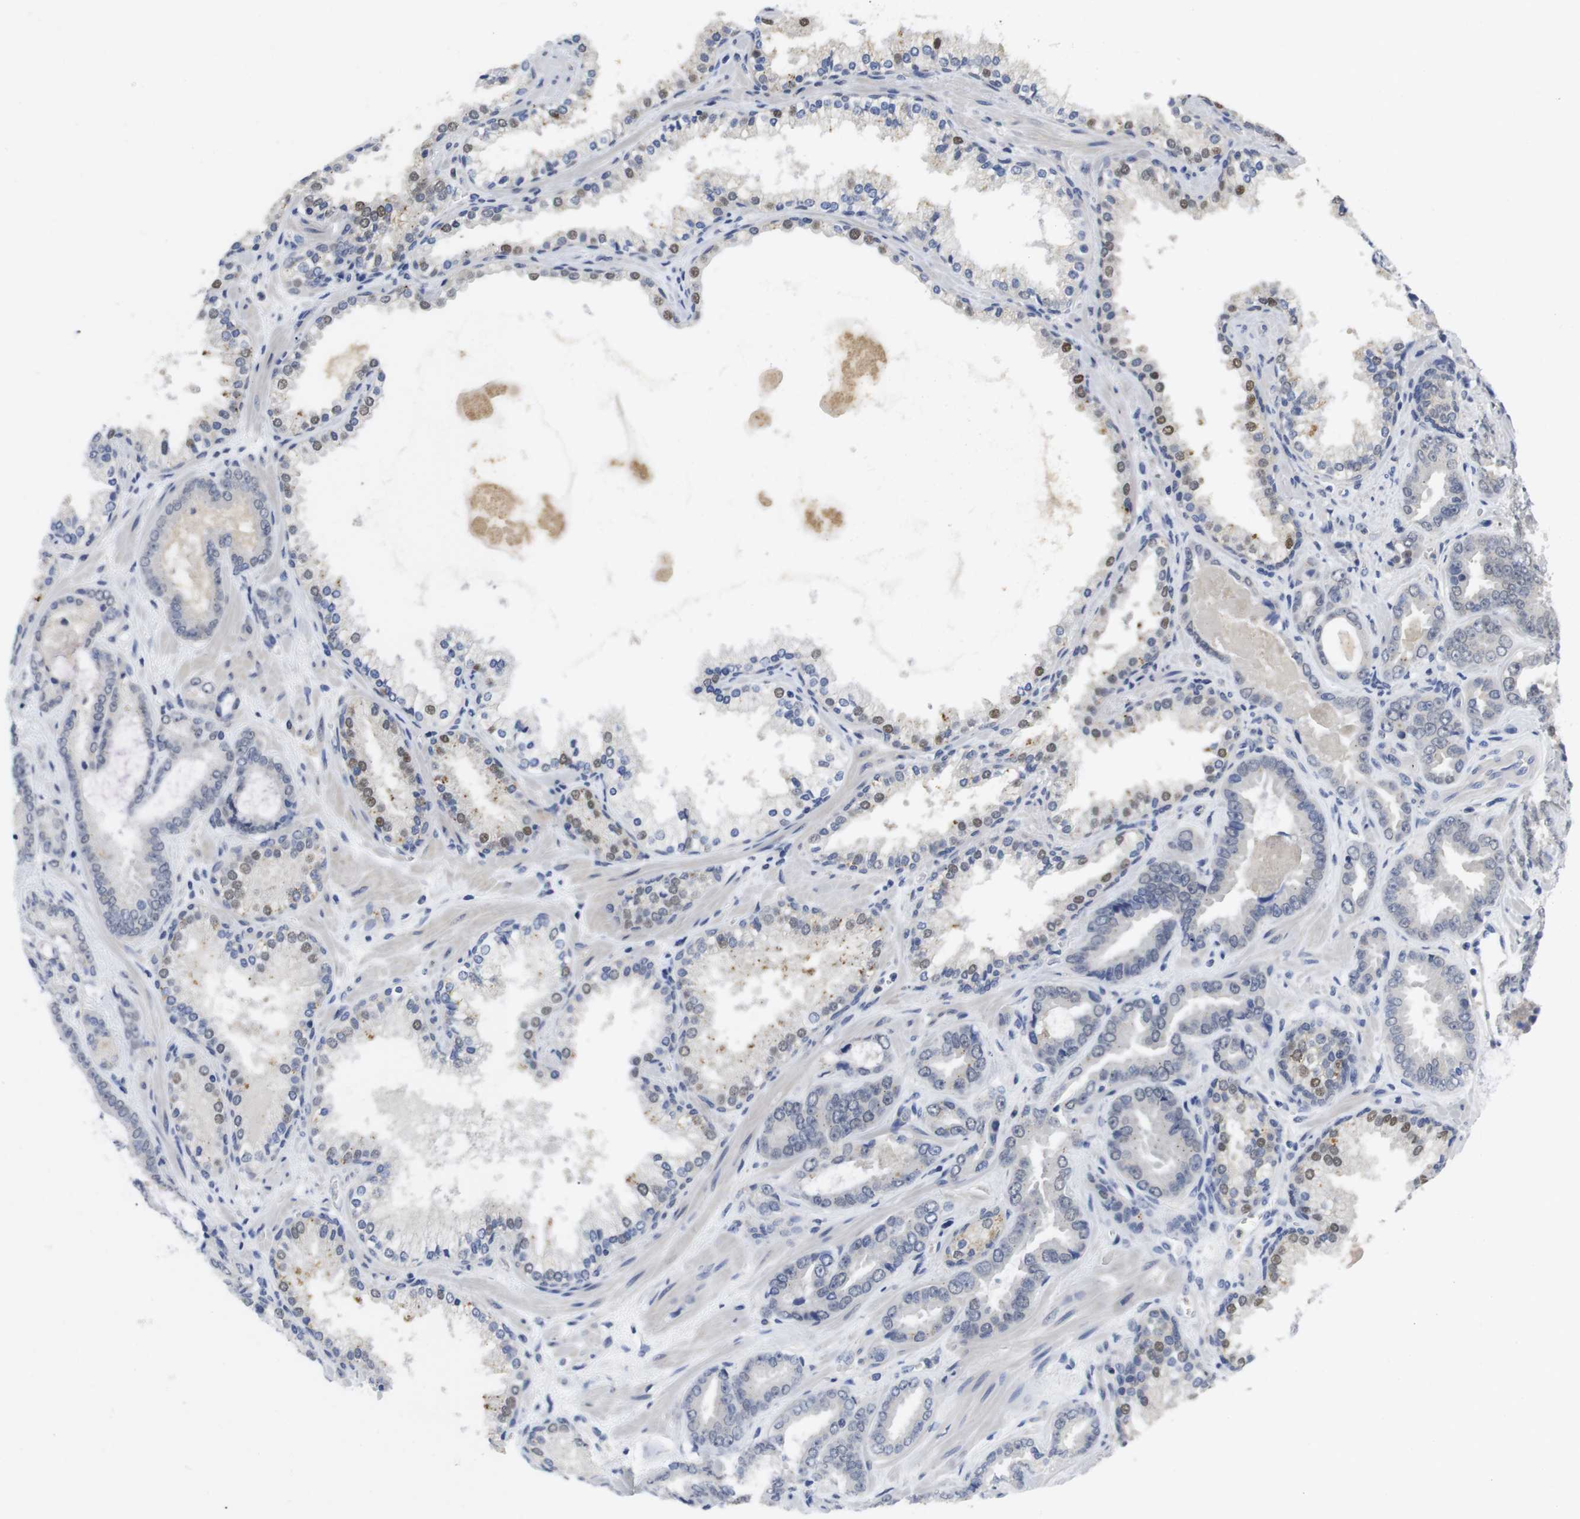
{"staining": {"intensity": "moderate", "quantity": "<25%", "location": "nuclear"}, "tissue": "prostate cancer", "cell_type": "Tumor cells", "image_type": "cancer", "snomed": [{"axis": "morphology", "description": "Adenocarcinoma, Low grade"}, {"axis": "topography", "description": "Prostate"}], "caption": "This micrograph shows IHC staining of human prostate cancer, with low moderate nuclear staining in approximately <25% of tumor cells.", "gene": "FNTA", "patient": {"sex": "male", "age": 60}}